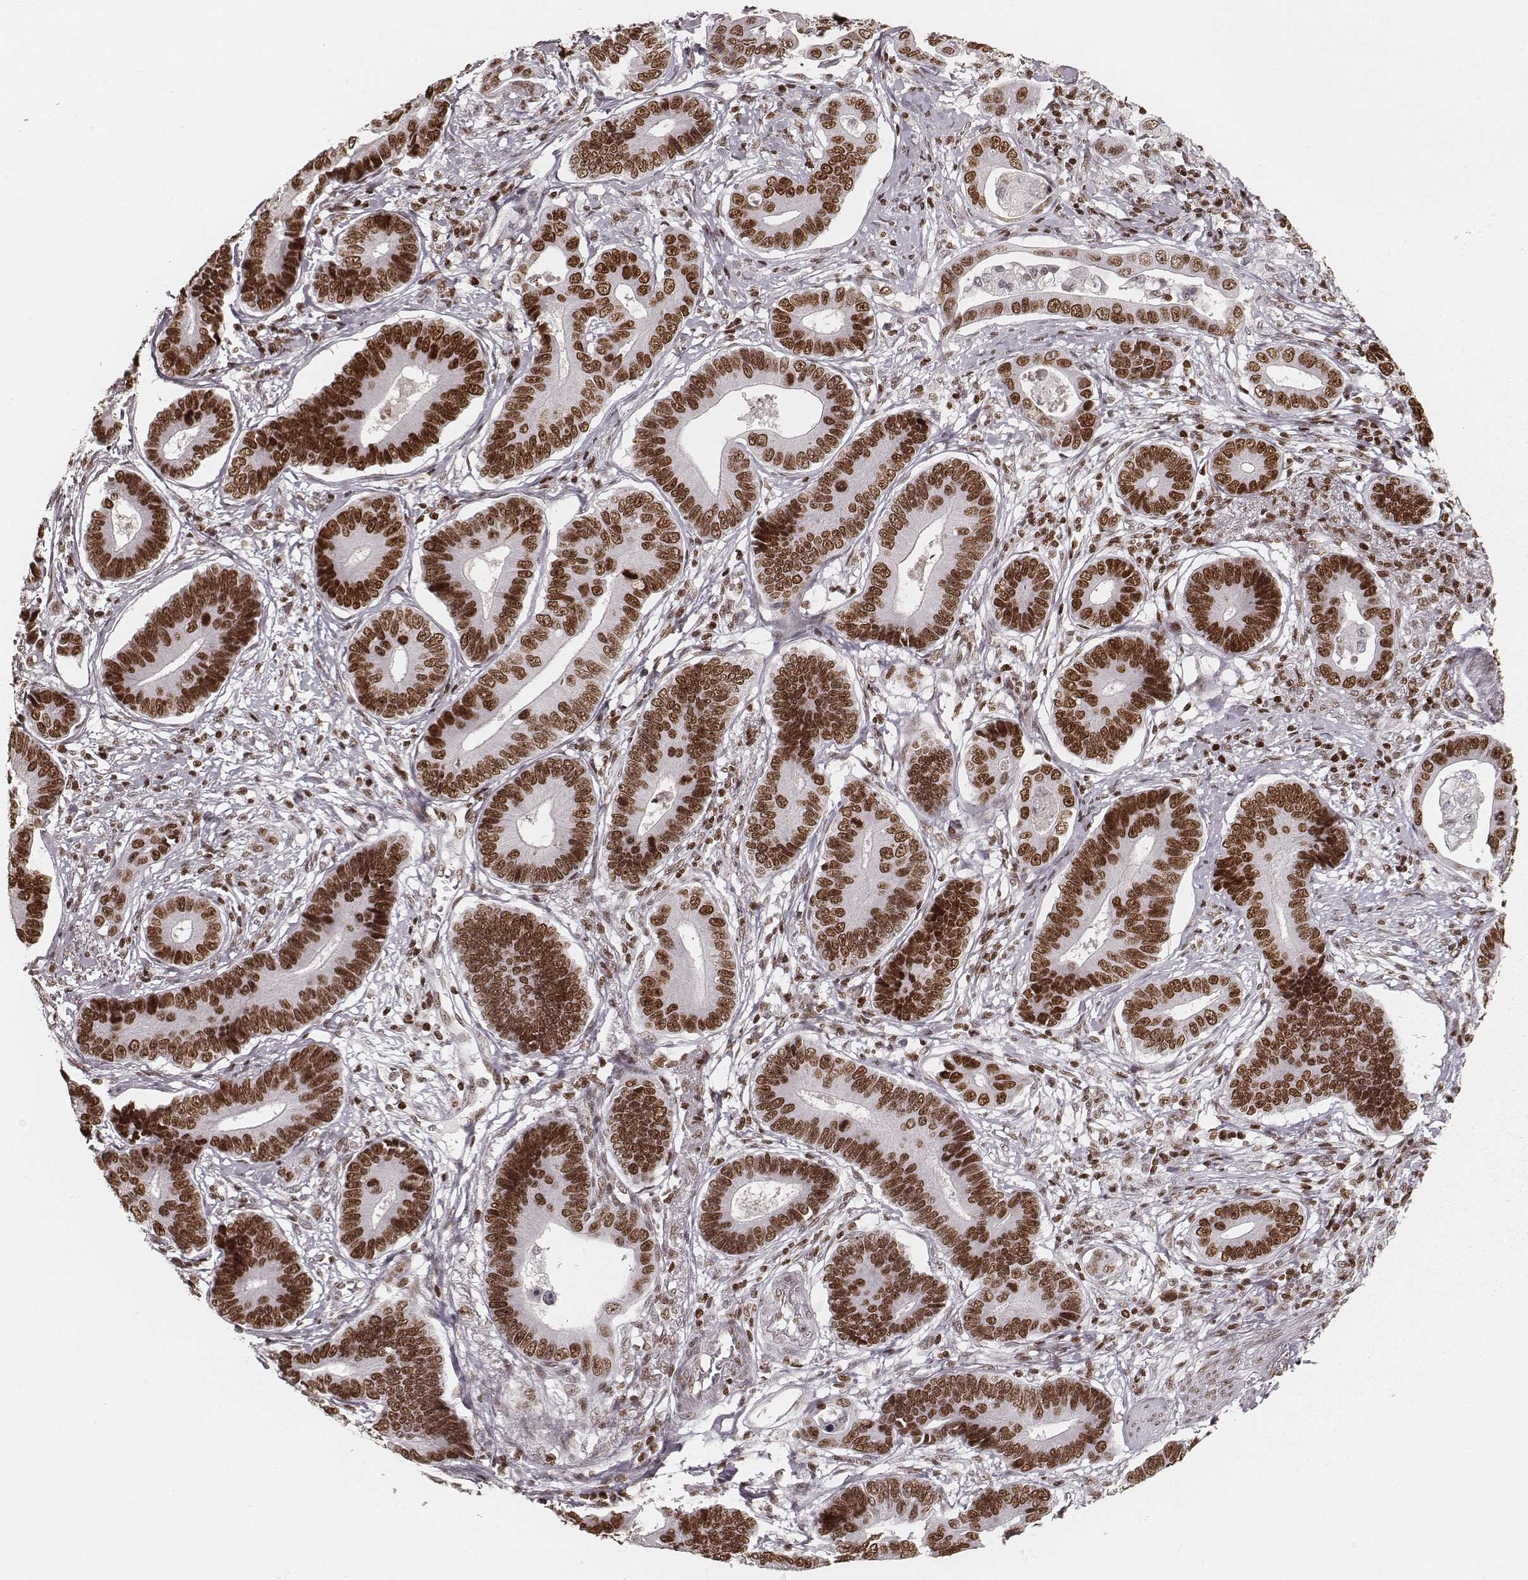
{"staining": {"intensity": "strong", "quantity": ">75%", "location": "nuclear"}, "tissue": "stomach cancer", "cell_type": "Tumor cells", "image_type": "cancer", "snomed": [{"axis": "morphology", "description": "Adenocarcinoma, NOS"}, {"axis": "topography", "description": "Stomach"}], "caption": "This is an image of immunohistochemistry staining of stomach cancer (adenocarcinoma), which shows strong staining in the nuclear of tumor cells.", "gene": "PARP1", "patient": {"sex": "male", "age": 84}}